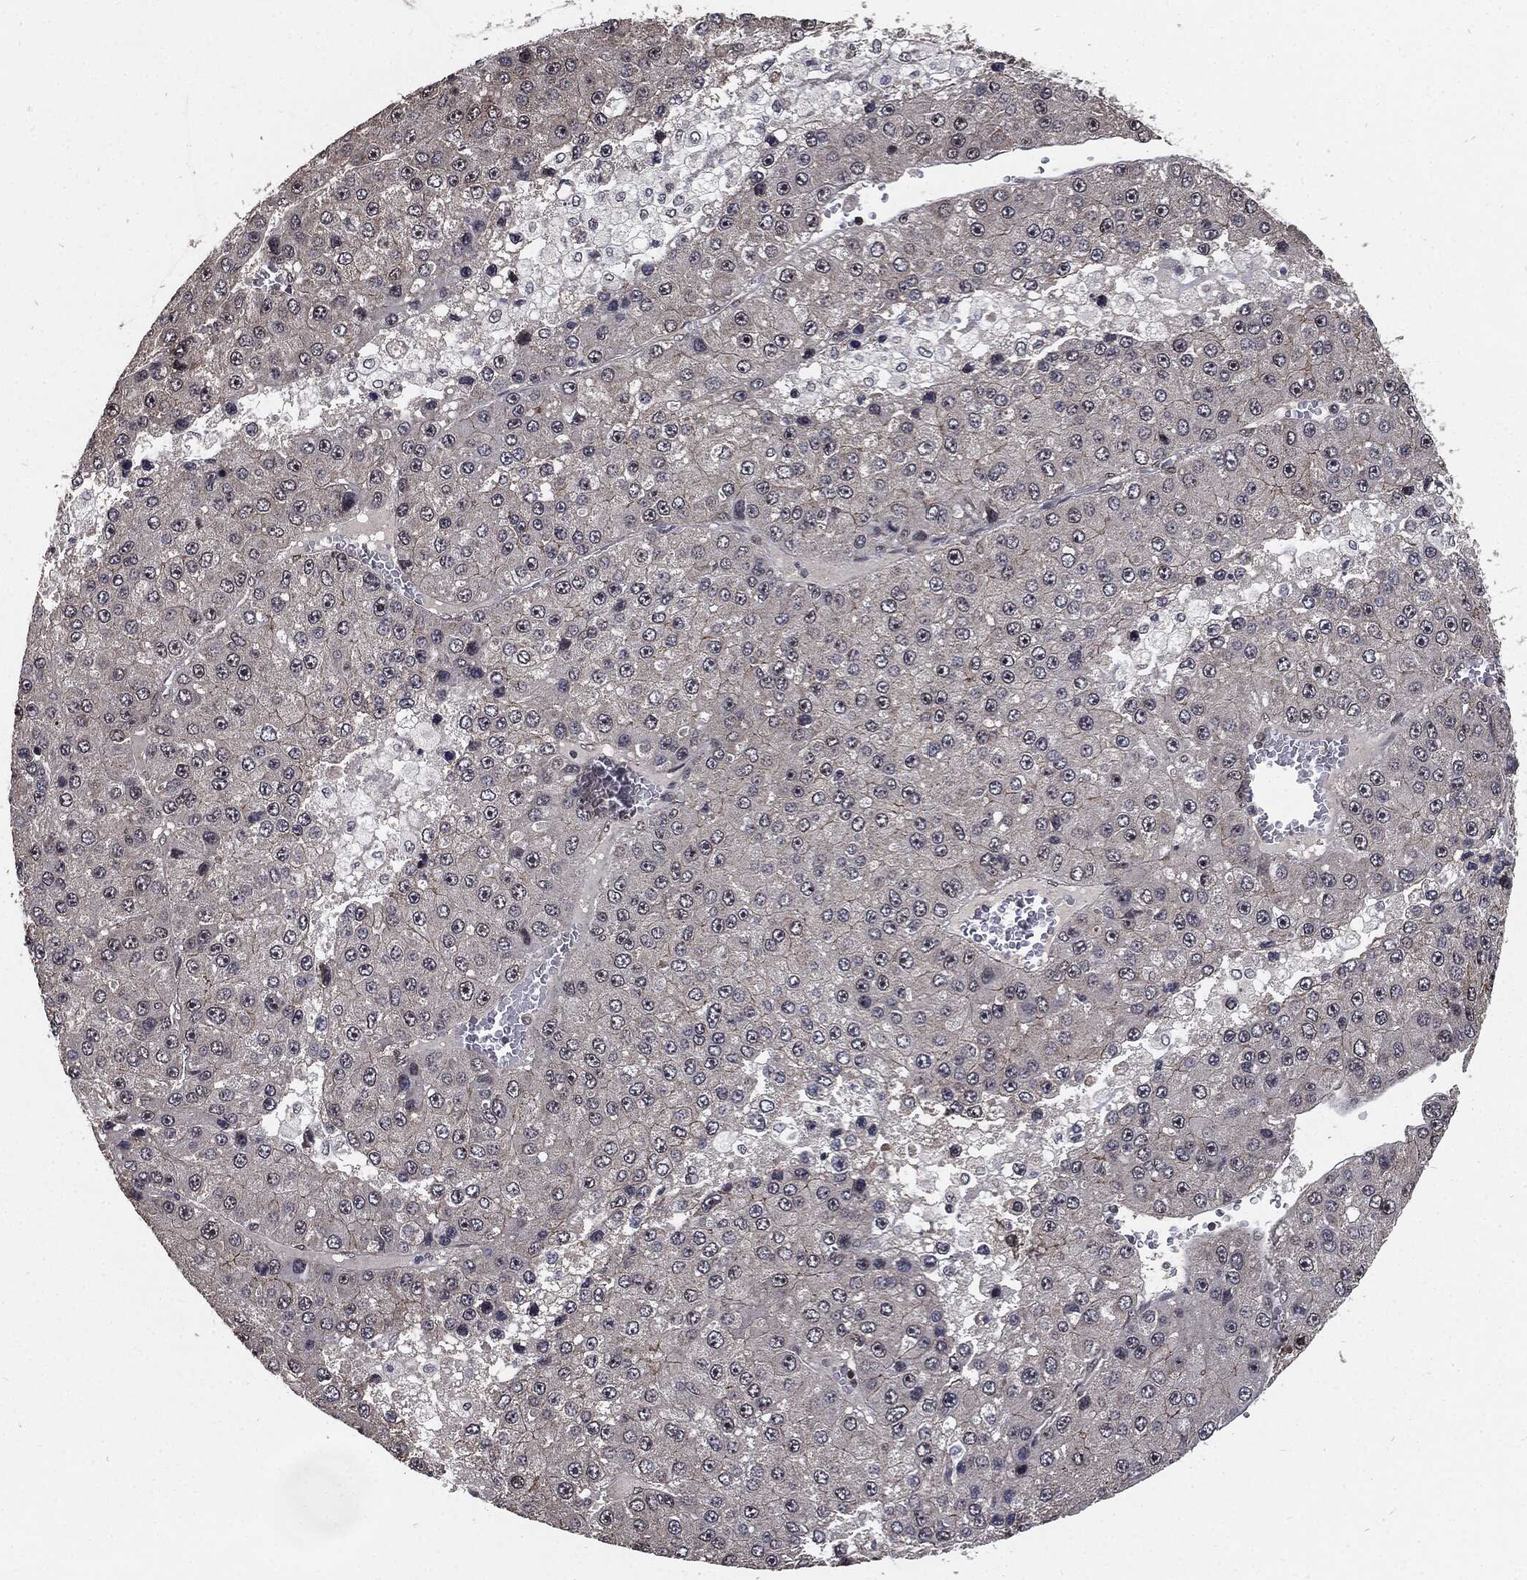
{"staining": {"intensity": "negative", "quantity": "none", "location": "none"}, "tissue": "liver cancer", "cell_type": "Tumor cells", "image_type": "cancer", "snomed": [{"axis": "morphology", "description": "Carcinoma, Hepatocellular, NOS"}, {"axis": "topography", "description": "Liver"}], "caption": "IHC histopathology image of neoplastic tissue: liver hepatocellular carcinoma stained with DAB displays no significant protein positivity in tumor cells. (Stains: DAB (3,3'-diaminobenzidine) immunohistochemistry (IHC) with hematoxylin counter stain, Microscopy: brightfield microscopy at high magnification).", "gene": "PTPA", "patient": {"sex": "female", "age": 73}}